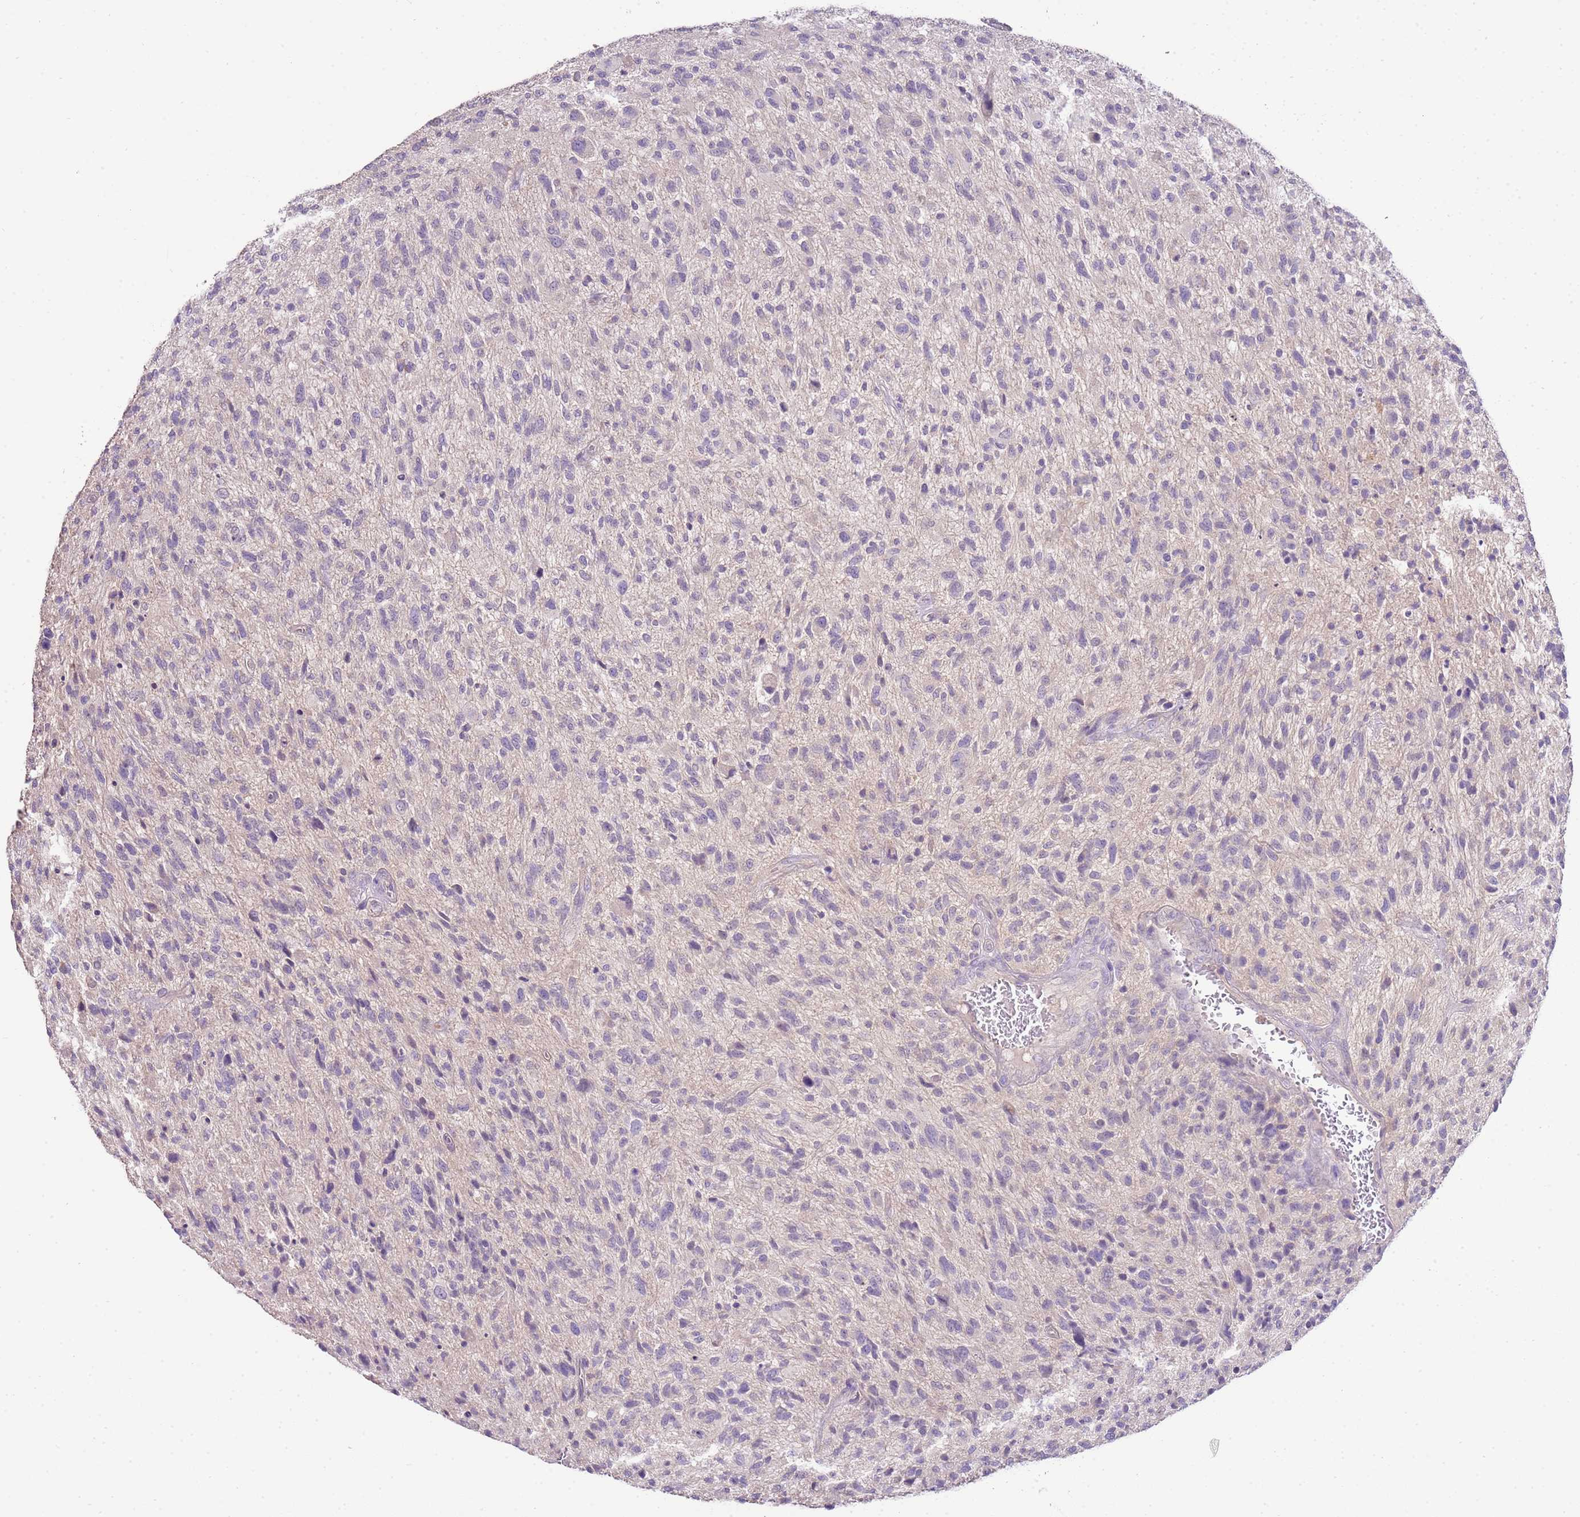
{"staining": {"intensity": "negative", "quantity": "none", "location": "none"}, "tissue": "glioma", "cell_type": "Tumor cells", "image_type": "cancer", "snomed": [{"axis": "morphology", "description": "Glioma, malignant, High grade"}, {"axis": "topography", "description": "Brain"}], "caption": "IHC of human malignant high-grade glioma demonstrates no positivity in tumor cells. Nuclei are stained in blue.", "gene": "IL2RG", "patient": {"sex": "male", "age": 47}}